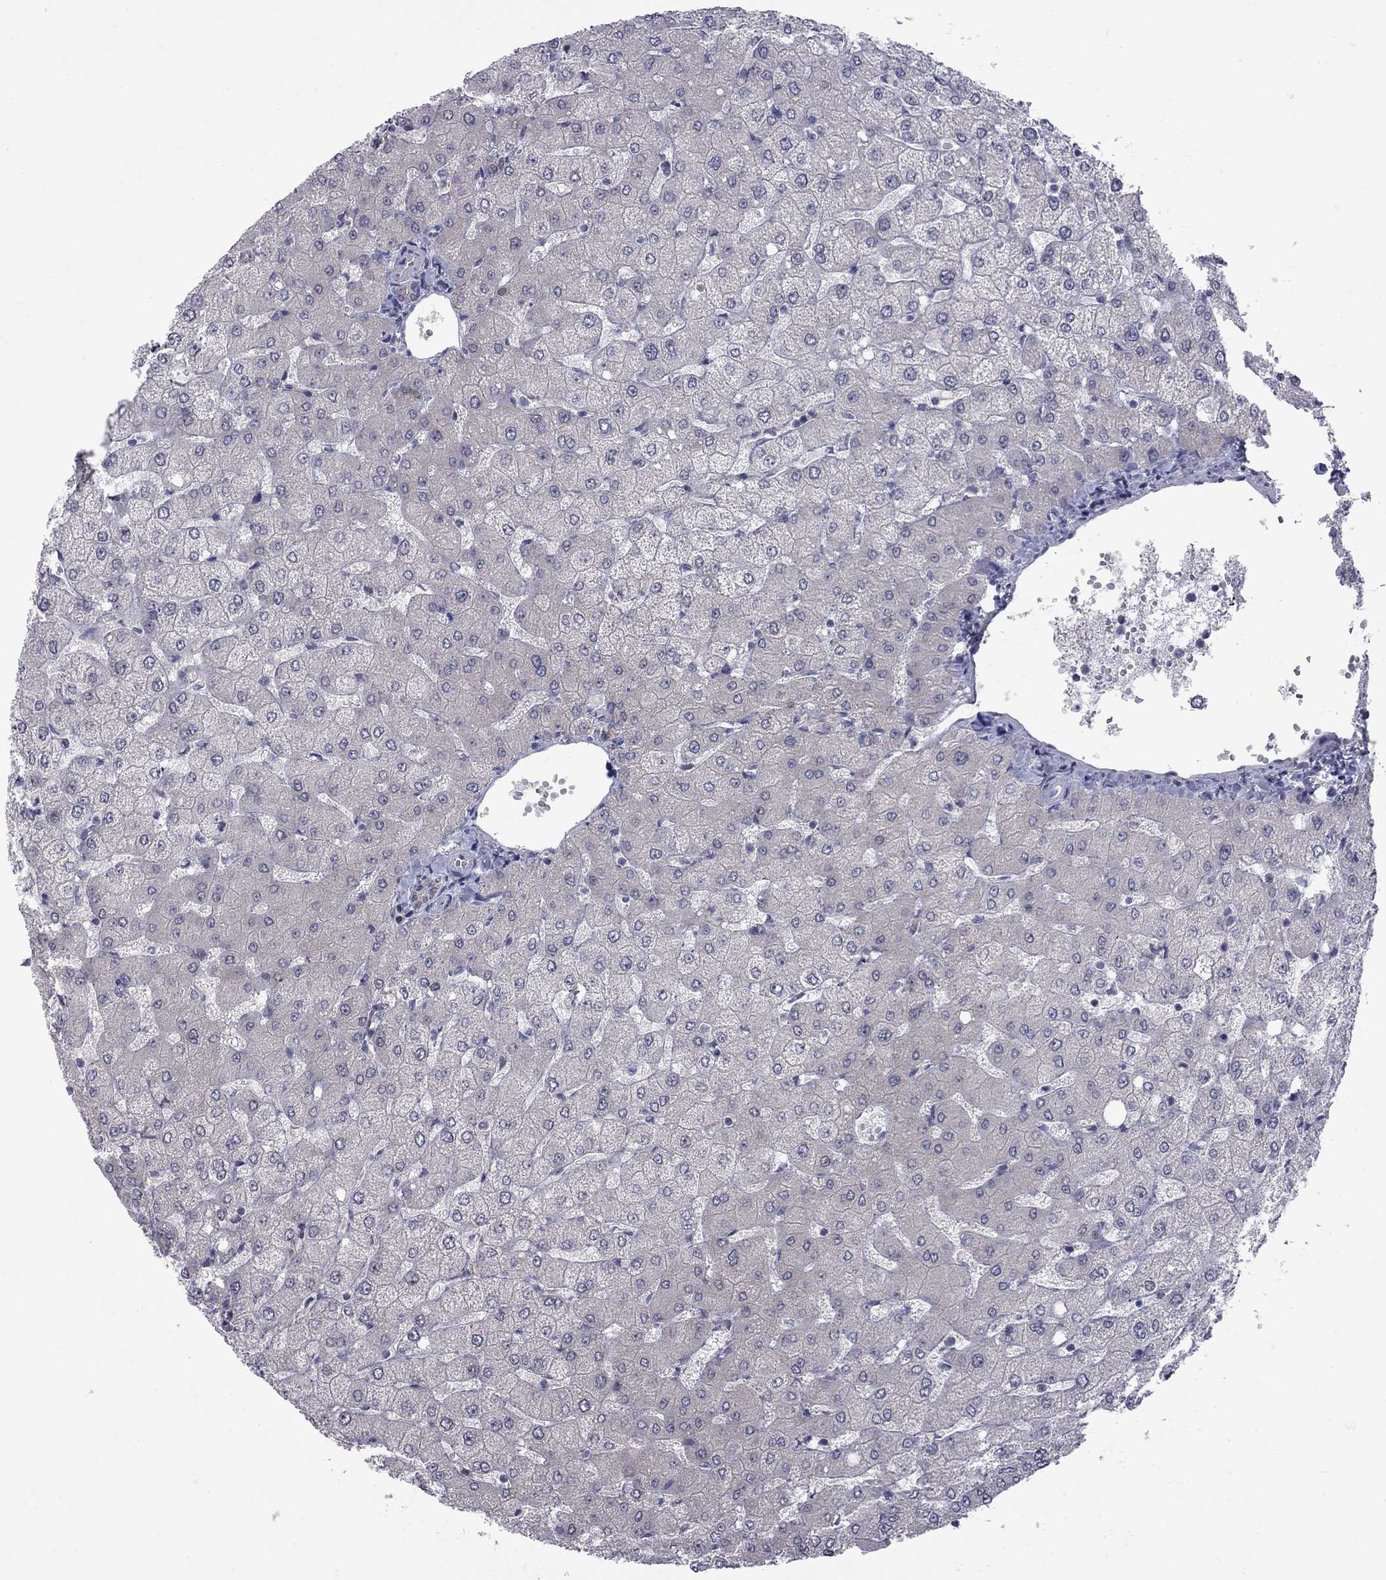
{"staining": {"intensity": "negative", "quantity": "none", "location": "none"}, "tissue": "liver", "cell_type": "Cholangiocytes", "image_type": "normal", "snomed": [{"axis": "morphology", "description": "Normal tissue, NOS"}, {"axis": "topography", "description": "Liver"}], "caption": "This is a photomicrograph of immunohistochemistry (IHC) staining of benign liver, which shows no staining in cholangiocytes.", "gene": "NRARP", "patient": {"sex": "female", "age": 54}}